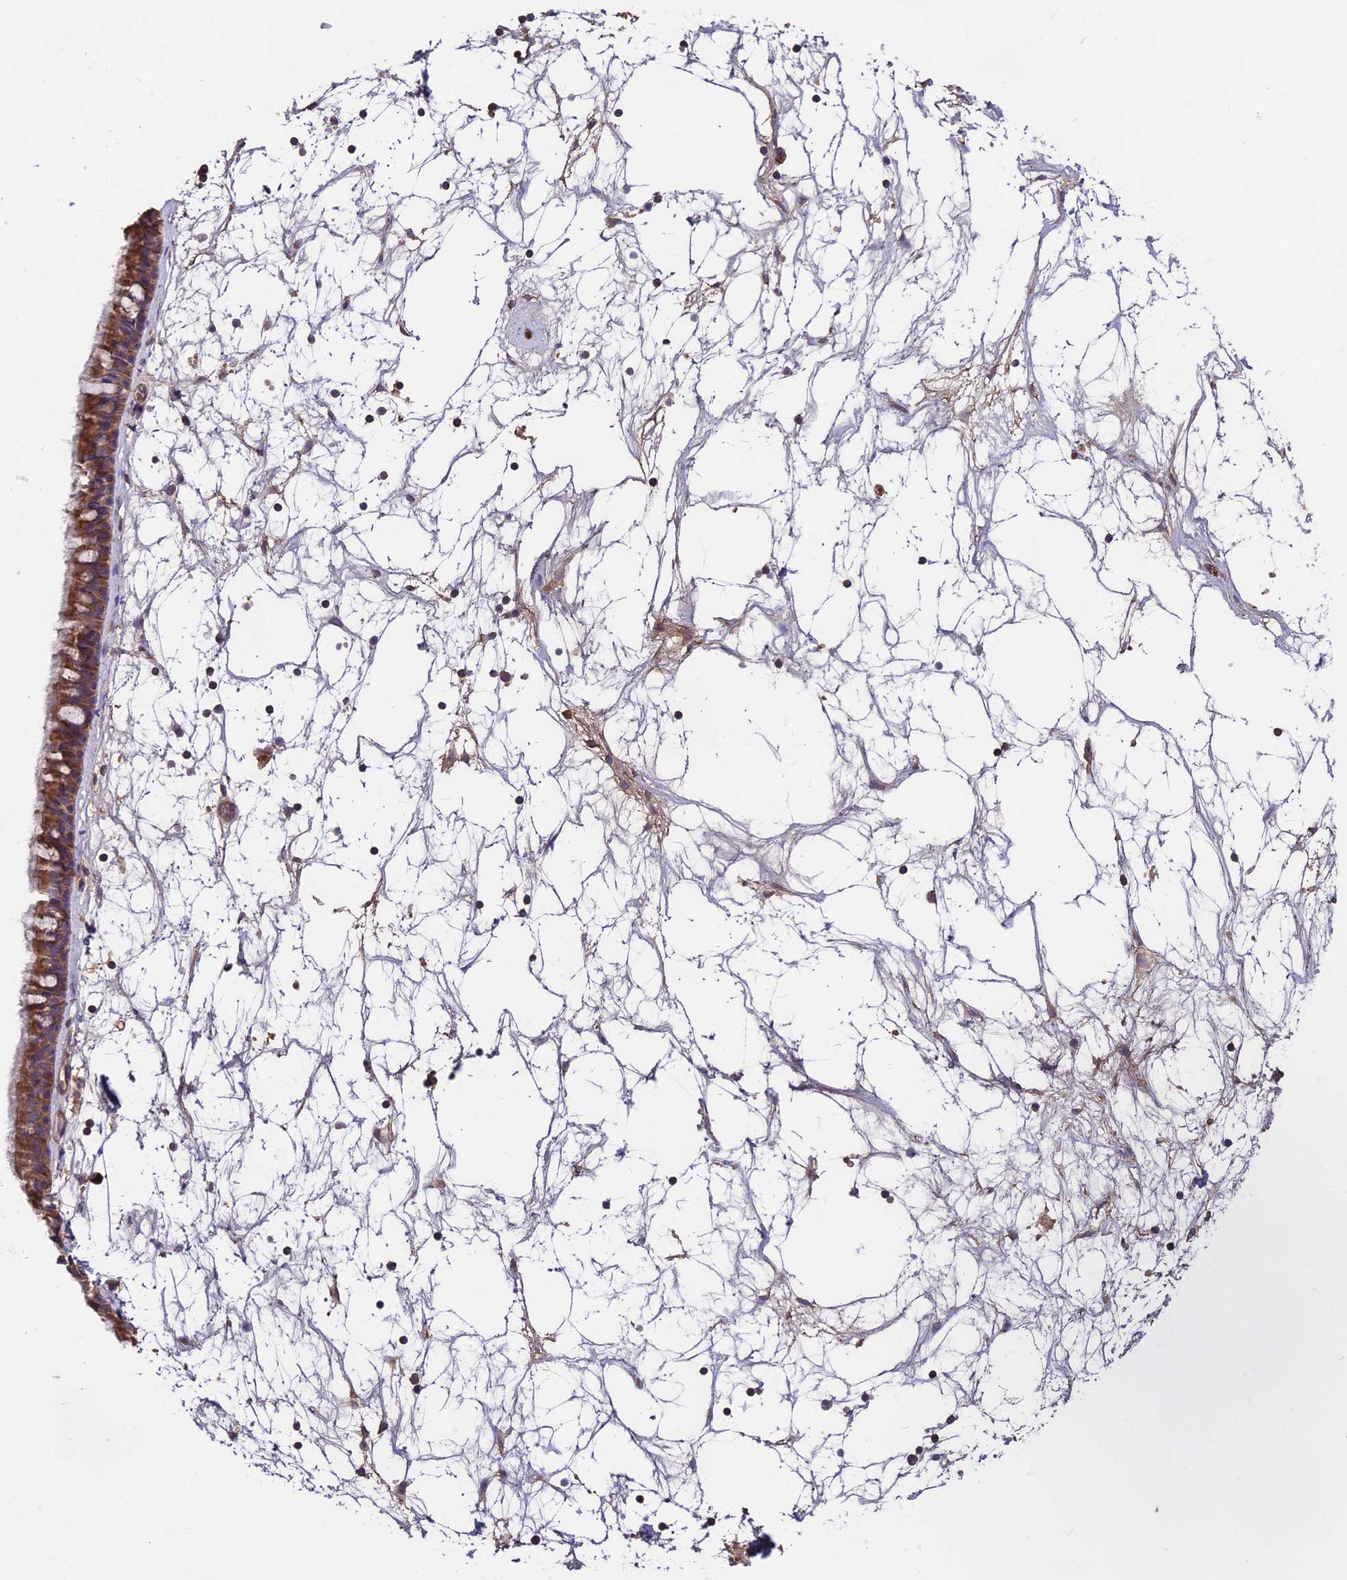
{"staining": {"intensity": "moderate", "quantity": ">75%", "location": "cytoplasmic/membranous"}, "tissue": "nasopharynx", "cell_type": "Respiratory epithelial cells", "image_type": "normal", "snomed": [{"axis": "morphology", "description": "Normal tissue, NOS"}, {"axis": "topography", "description": "Nasopharynx"}], "caption": "IHC of normal human nasopharynx shows medium levels of moderate cytoplasmic/membranous staining in about >75% of respiratory epithelial cells. Using DAB (brown) and hematoxylin (blue) stains, captured at high magnification using brightfield microscopy.", "gene": "NUDT8", "patient": {"sex": "male", "age": 64}}